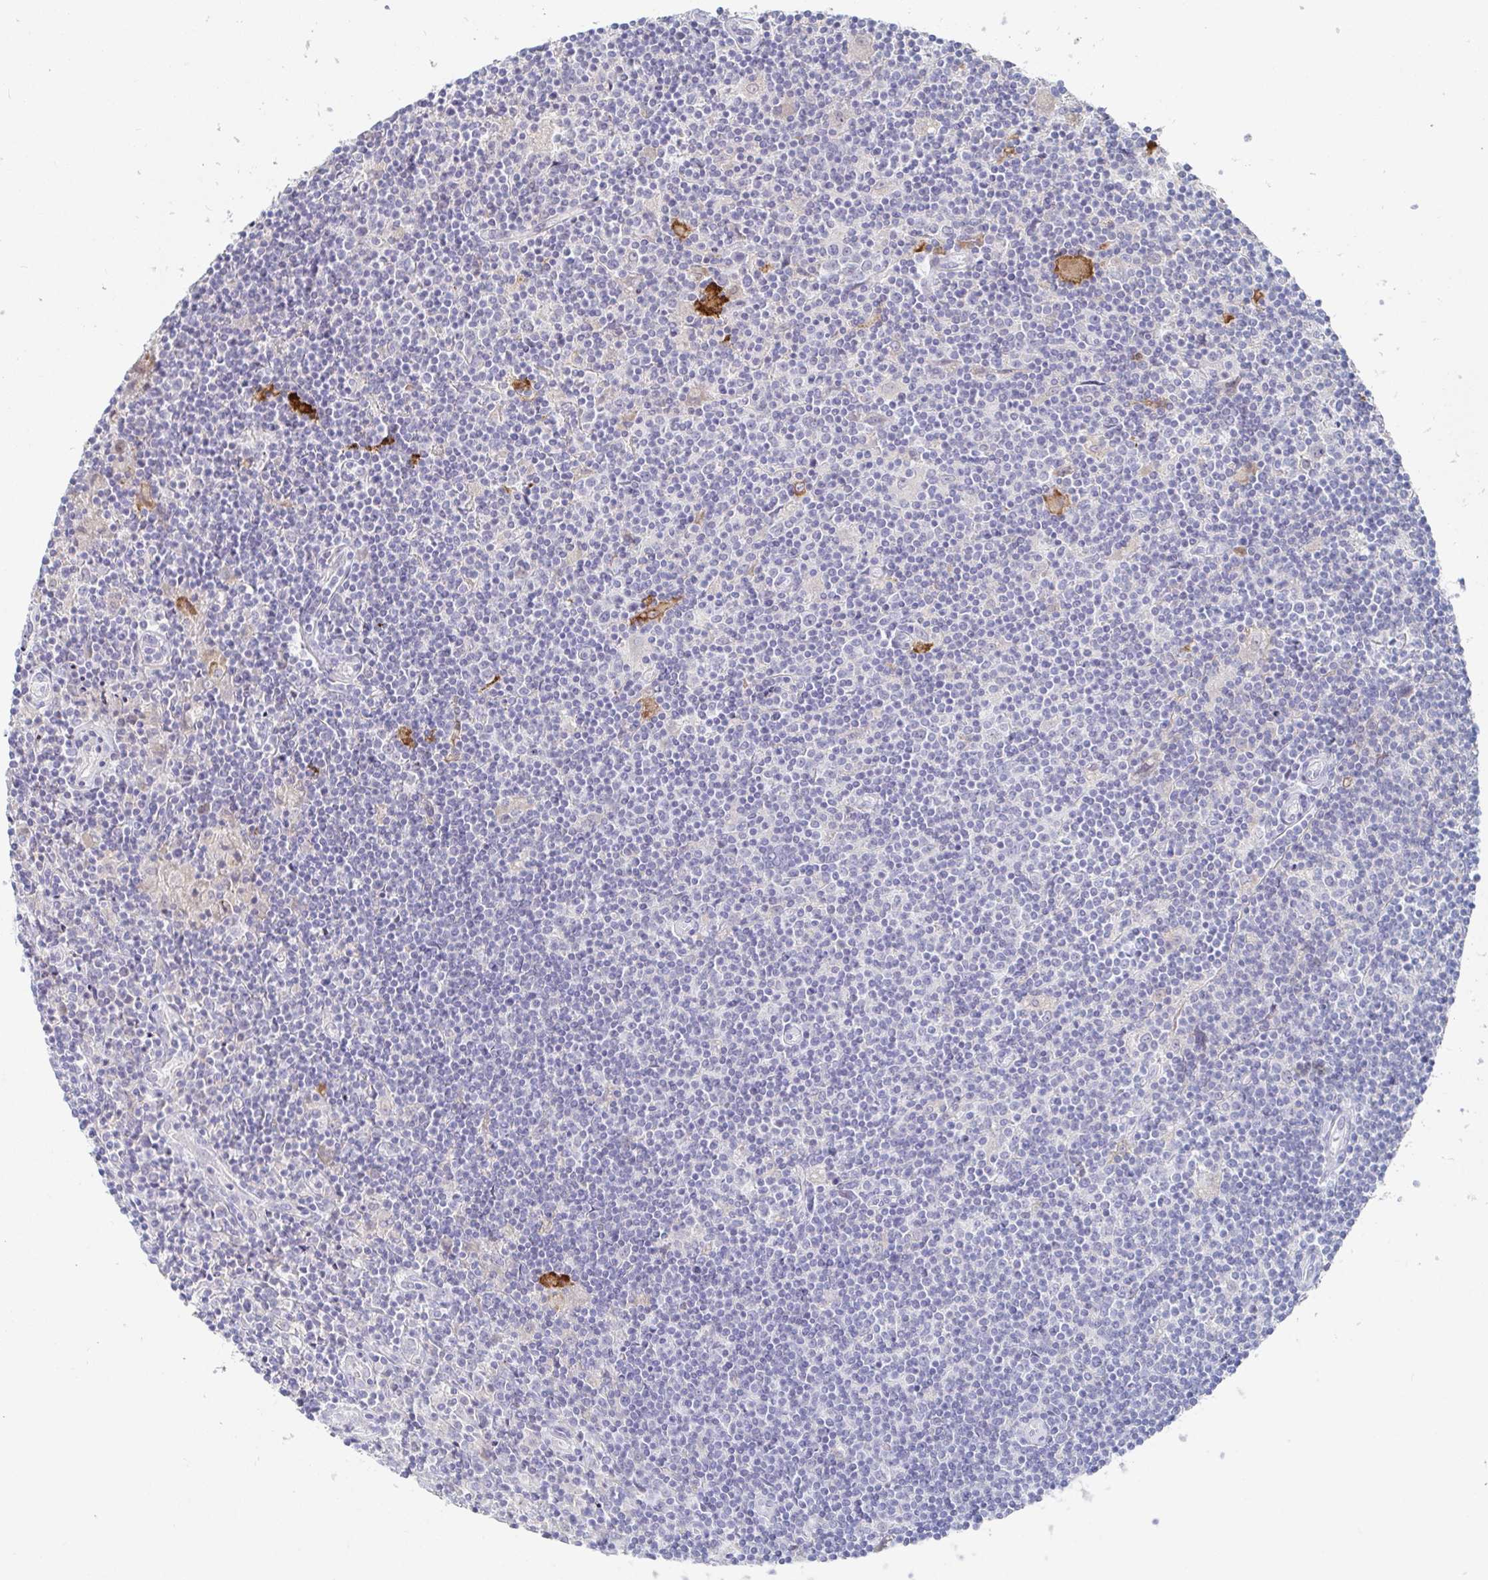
{"staining": {"intensity": "negative", "quantity": "none", "location": "none"}, "tissue": "lymphoma", "cell_type": "Tumor cells", "image_type": "cancer", "snomed": [{"axis": "morphology", "description": "Hodgkin's disease, NOS"}, {"axis": "topography", "description": "Lymph node"}], "caption": "This is an IHC photomicrograph of human lymphoma. There is no positivity in tumor cells.", "gene": "ZNF430", "patient": {"sex": "male", "age": 40}}